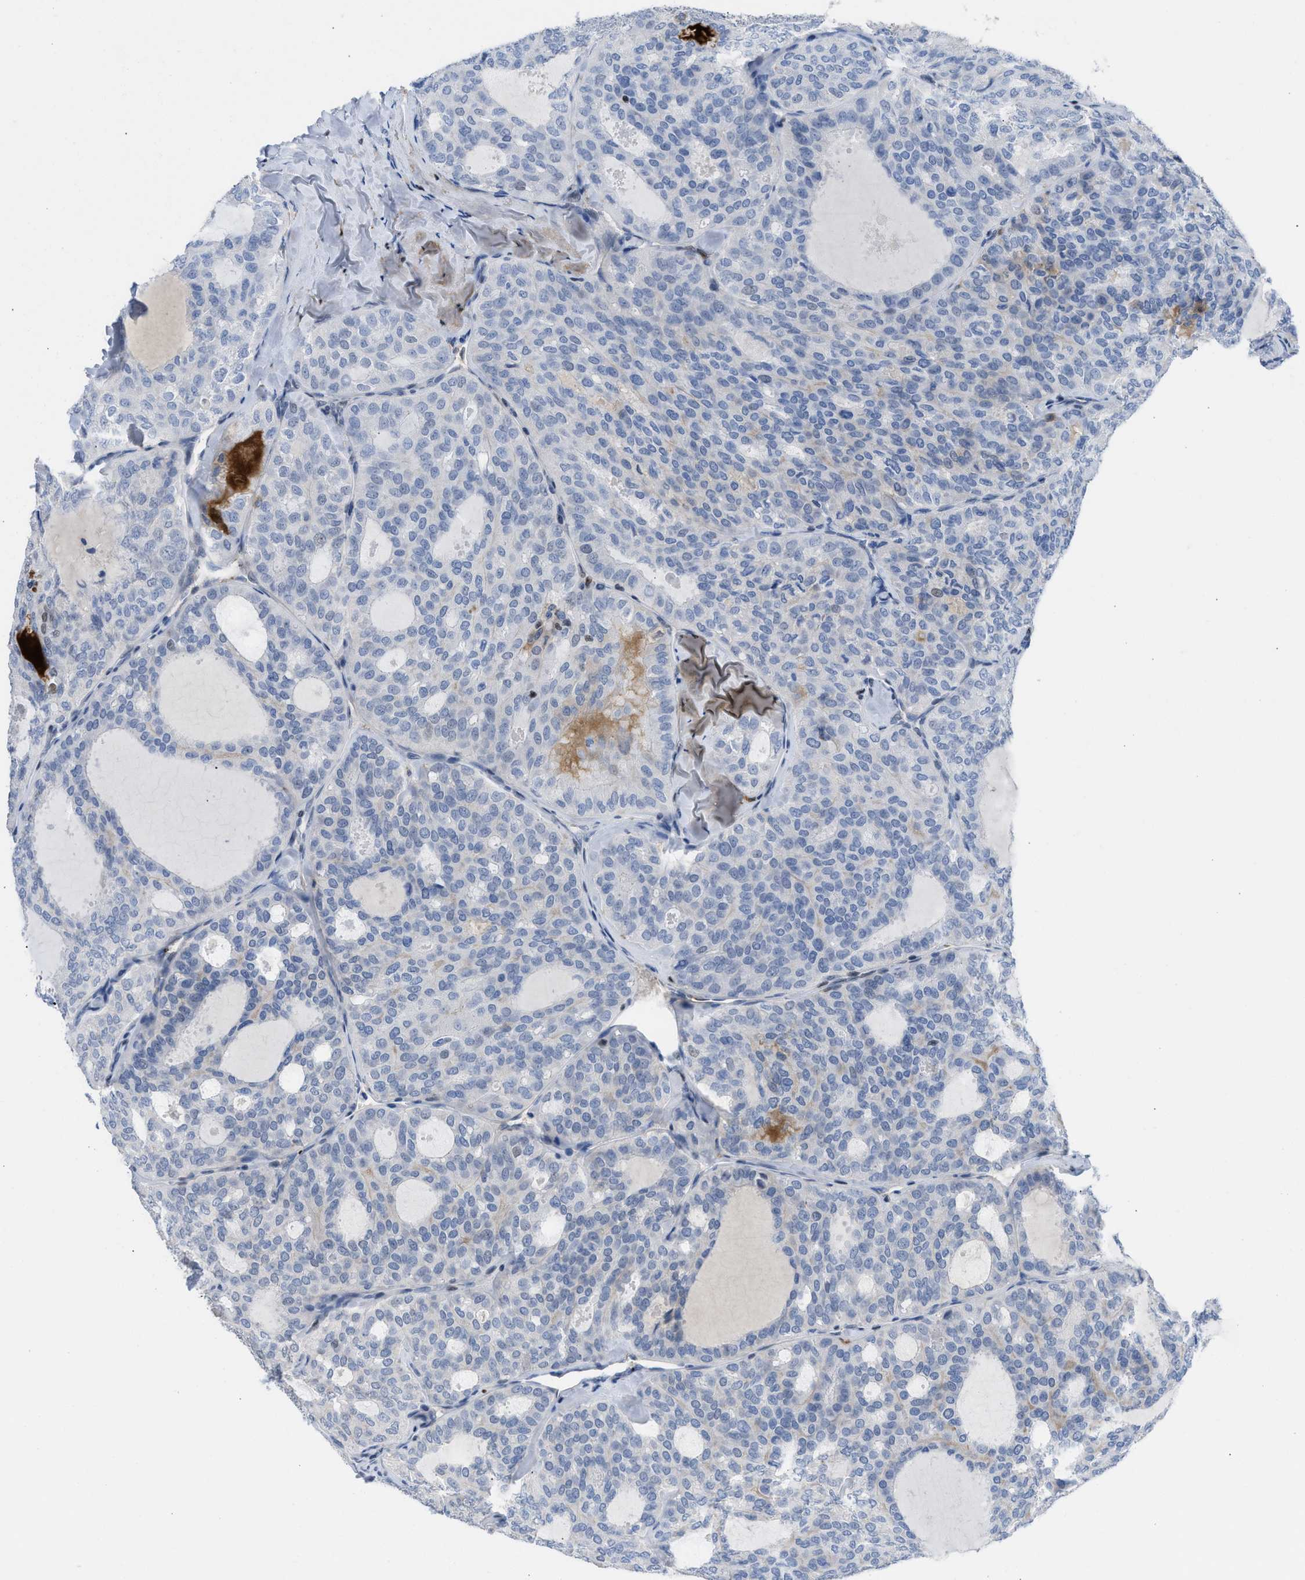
{"staining": {"intensity": "negative", "quantity": "none", "location": "none"}, "tissue": "thyroid cancer", "cell_type": "Tumor cells", "image_type": "cancer", "snomed": [{"axis": "morphology", "description": "Follicular adenoma carcinoma, NOS"}, {"axis": "topography", "description": "Thyroid gland"}], "caption": "Thyroid cancer stained for a protein using immunohistochemistry reveals no expression tumor cells.", "gene": "LEF1", "patient": {"sex": "male", "age": 75}}